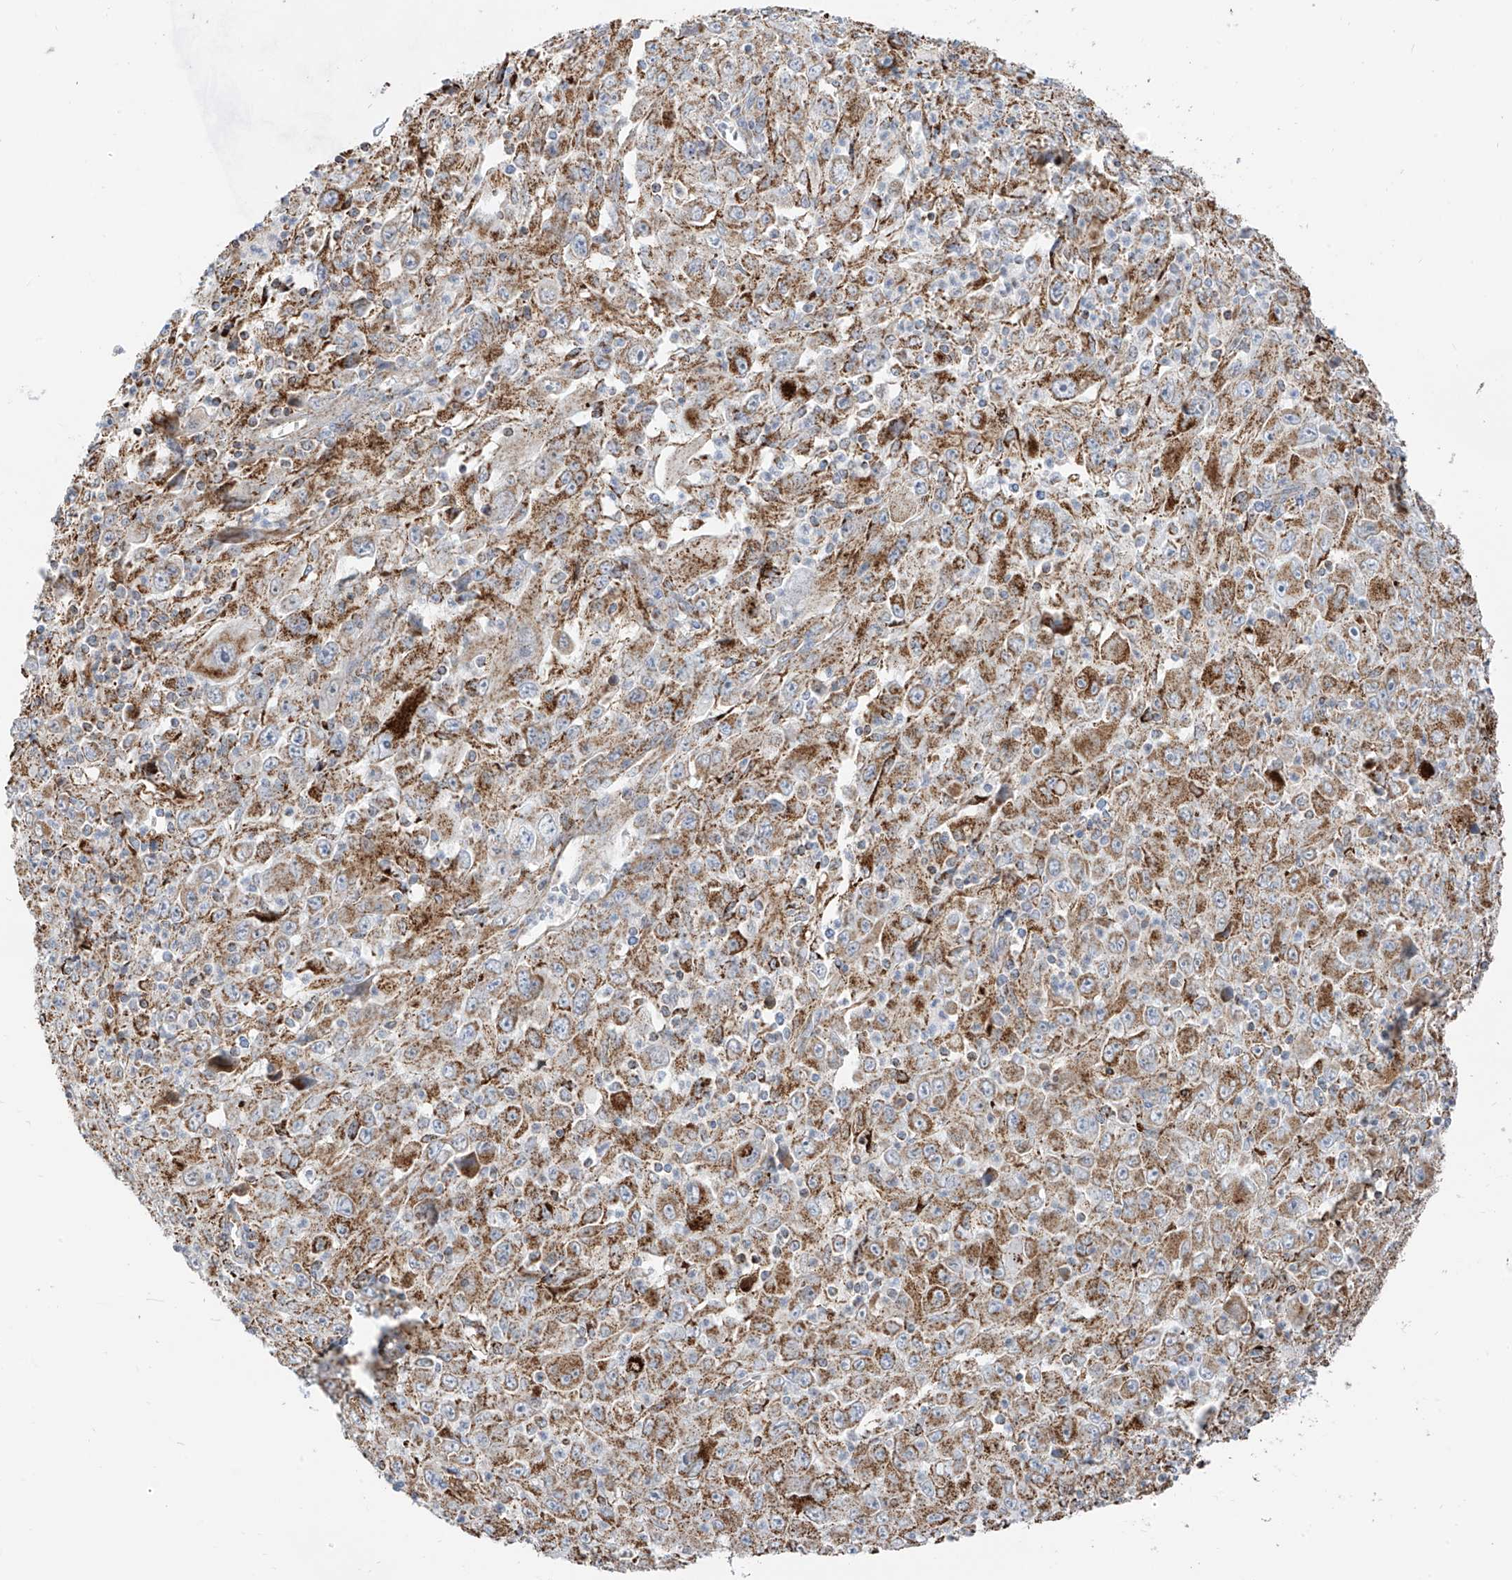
{"staining": {"intensity": "moderate", "quantity": ">75%", "location": "cytoplasmic/membranous"}, "tissue": "melanoma", "cell_type": "Tumor cells", "image_type": "cancer", "snomed": [{"axis": "morphology", "description": "Malignant melanoma, Metastatic site"}, {"axis": "topography", "description": "Skin"}], "caption": "Melanoma stained with DAB (3,3'-diaminobenzidine) immunohistochemistry (IHC) demonstrates medium levels of moderate cytoplasmic/membranous staining in approximately >75% of tumor cells. Nuclei are stained in blue.", "gene": "ETHE1", "patient": {"sex": "female", "age": 56}}